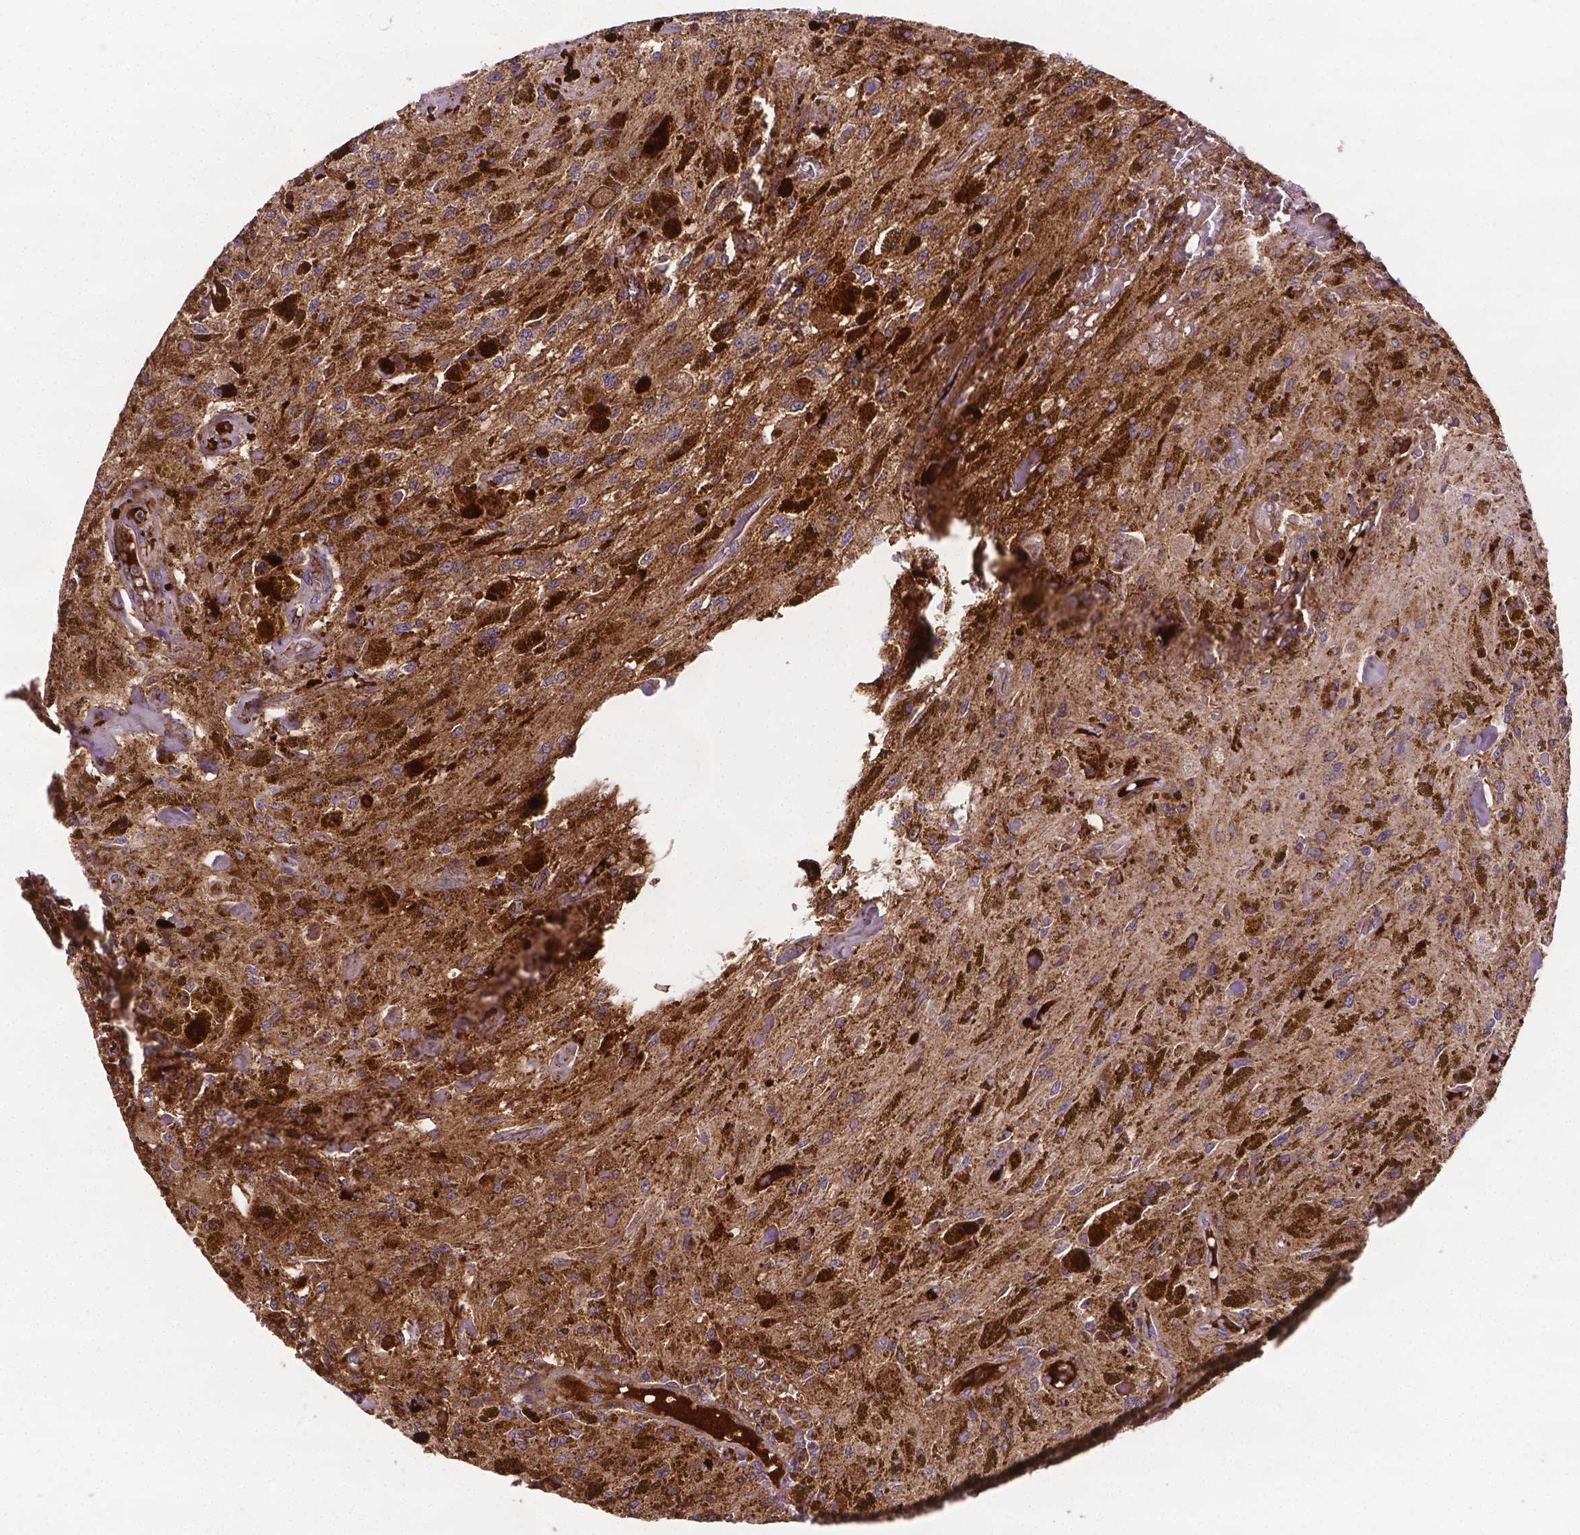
{"staining": {"intensity": "moderate", "quantity": ">75%", "location": "cytoplasmic/membranous"}, "tissue": "glioma", "cell_type": "Tumor cells", "image_type": "cancer", "snomed": [{"axis": "morphology", "description": "Glioma, malignant, Low grade"}, {"axis": "topography", "description": "Cerebellum"}], "caption": "Glioma stained with a protein marker shows moderate staining in tumor cells.", "gene": "APOE", "patient": {"sex": "female", "age": 14}}